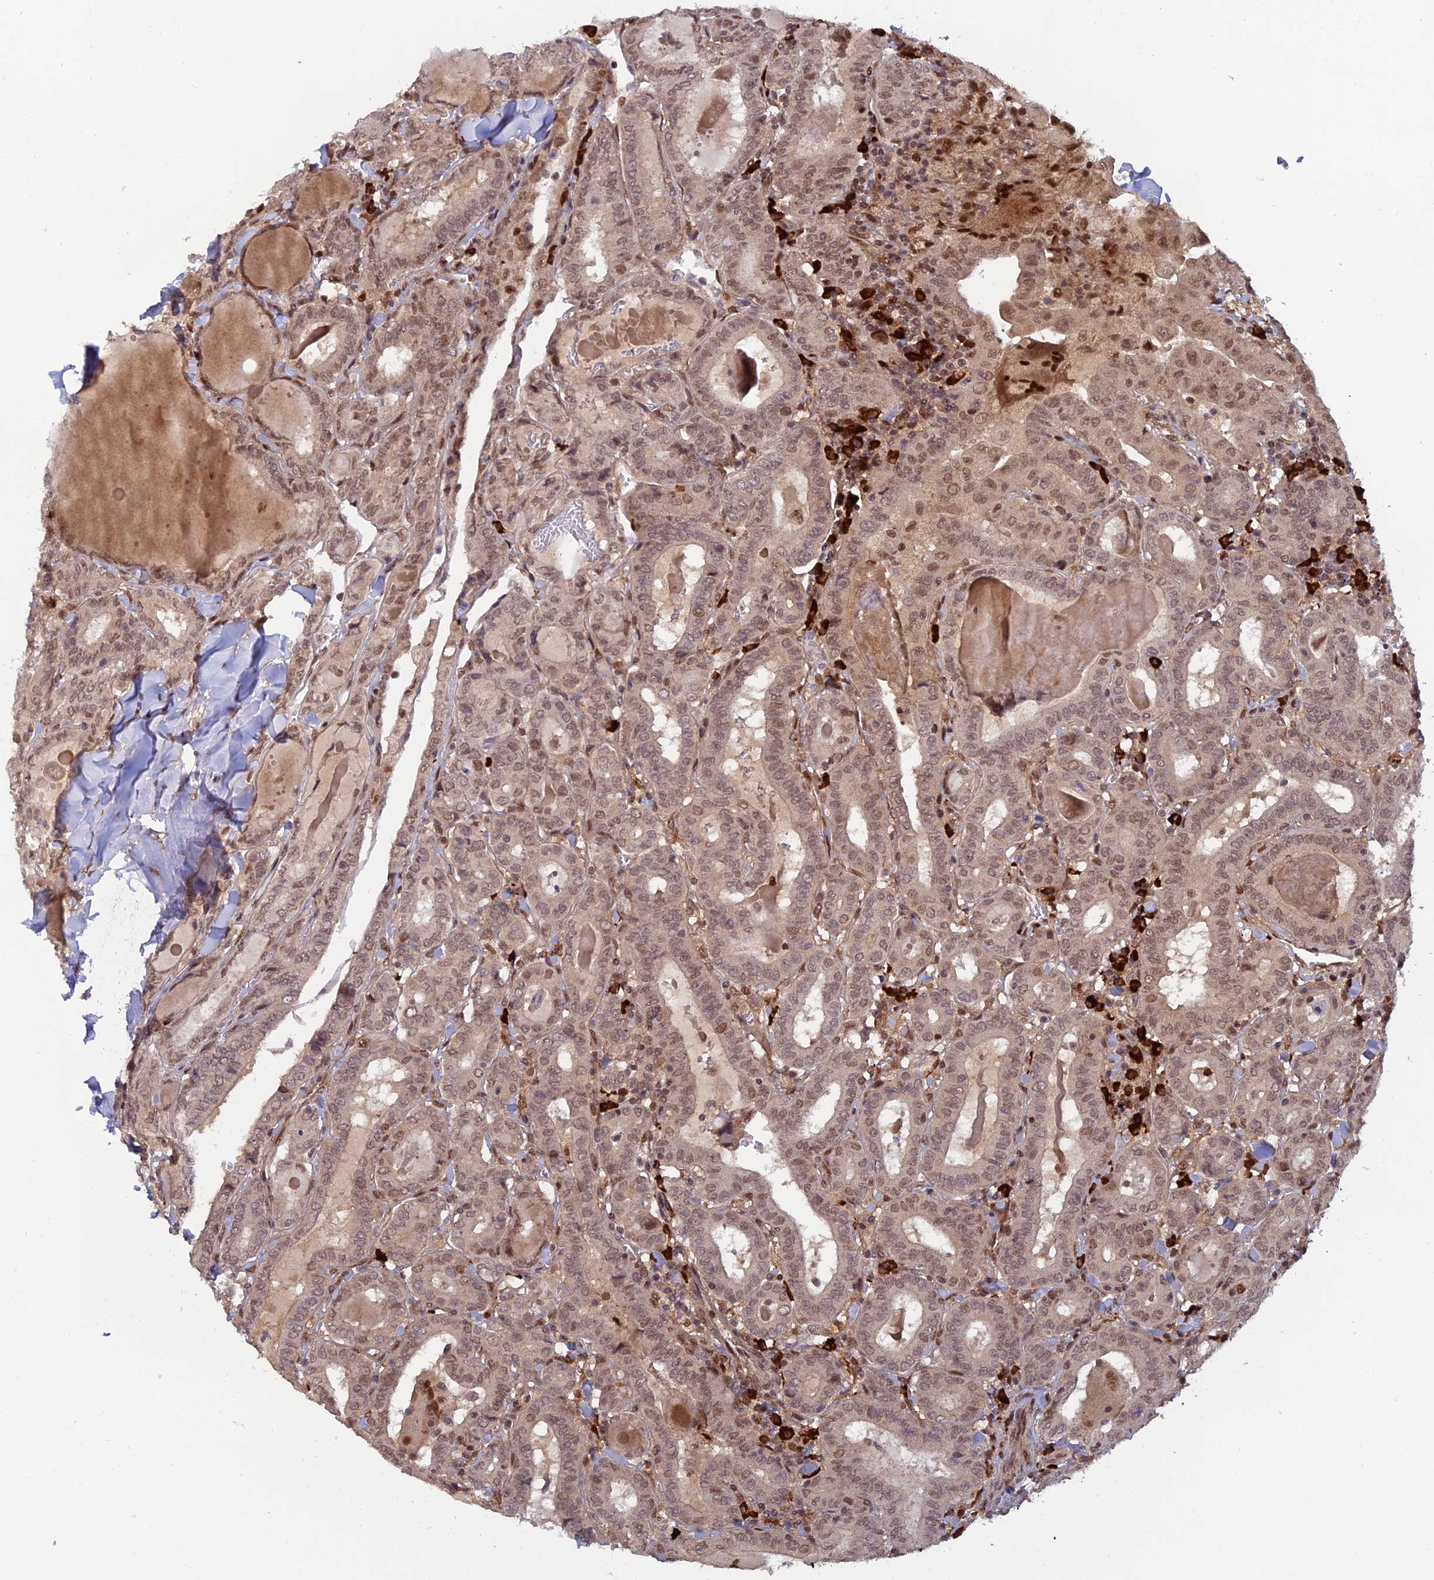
{"staining": {"intensity": "weak", "quantity": ">75%", "location": "cytoplasmic/membranous,nuclear"}, "tissue": "thyroid cancer", "cell_type": "Tumor cells", "image_type": "cancer", "snomed": [{"axis": "morphology", "description": "Papillary adenocarcinoma, NOS"}, {"axis": "topography", "description": "Thyroid gland"}], "caption": "Thyroid cancer tissue displays weak cytoplasmic/membranous and nuclear positivity in about >75% of tumor cells", "gene": "ZNF565", "patient": {"sex": "female", "age": 72}}